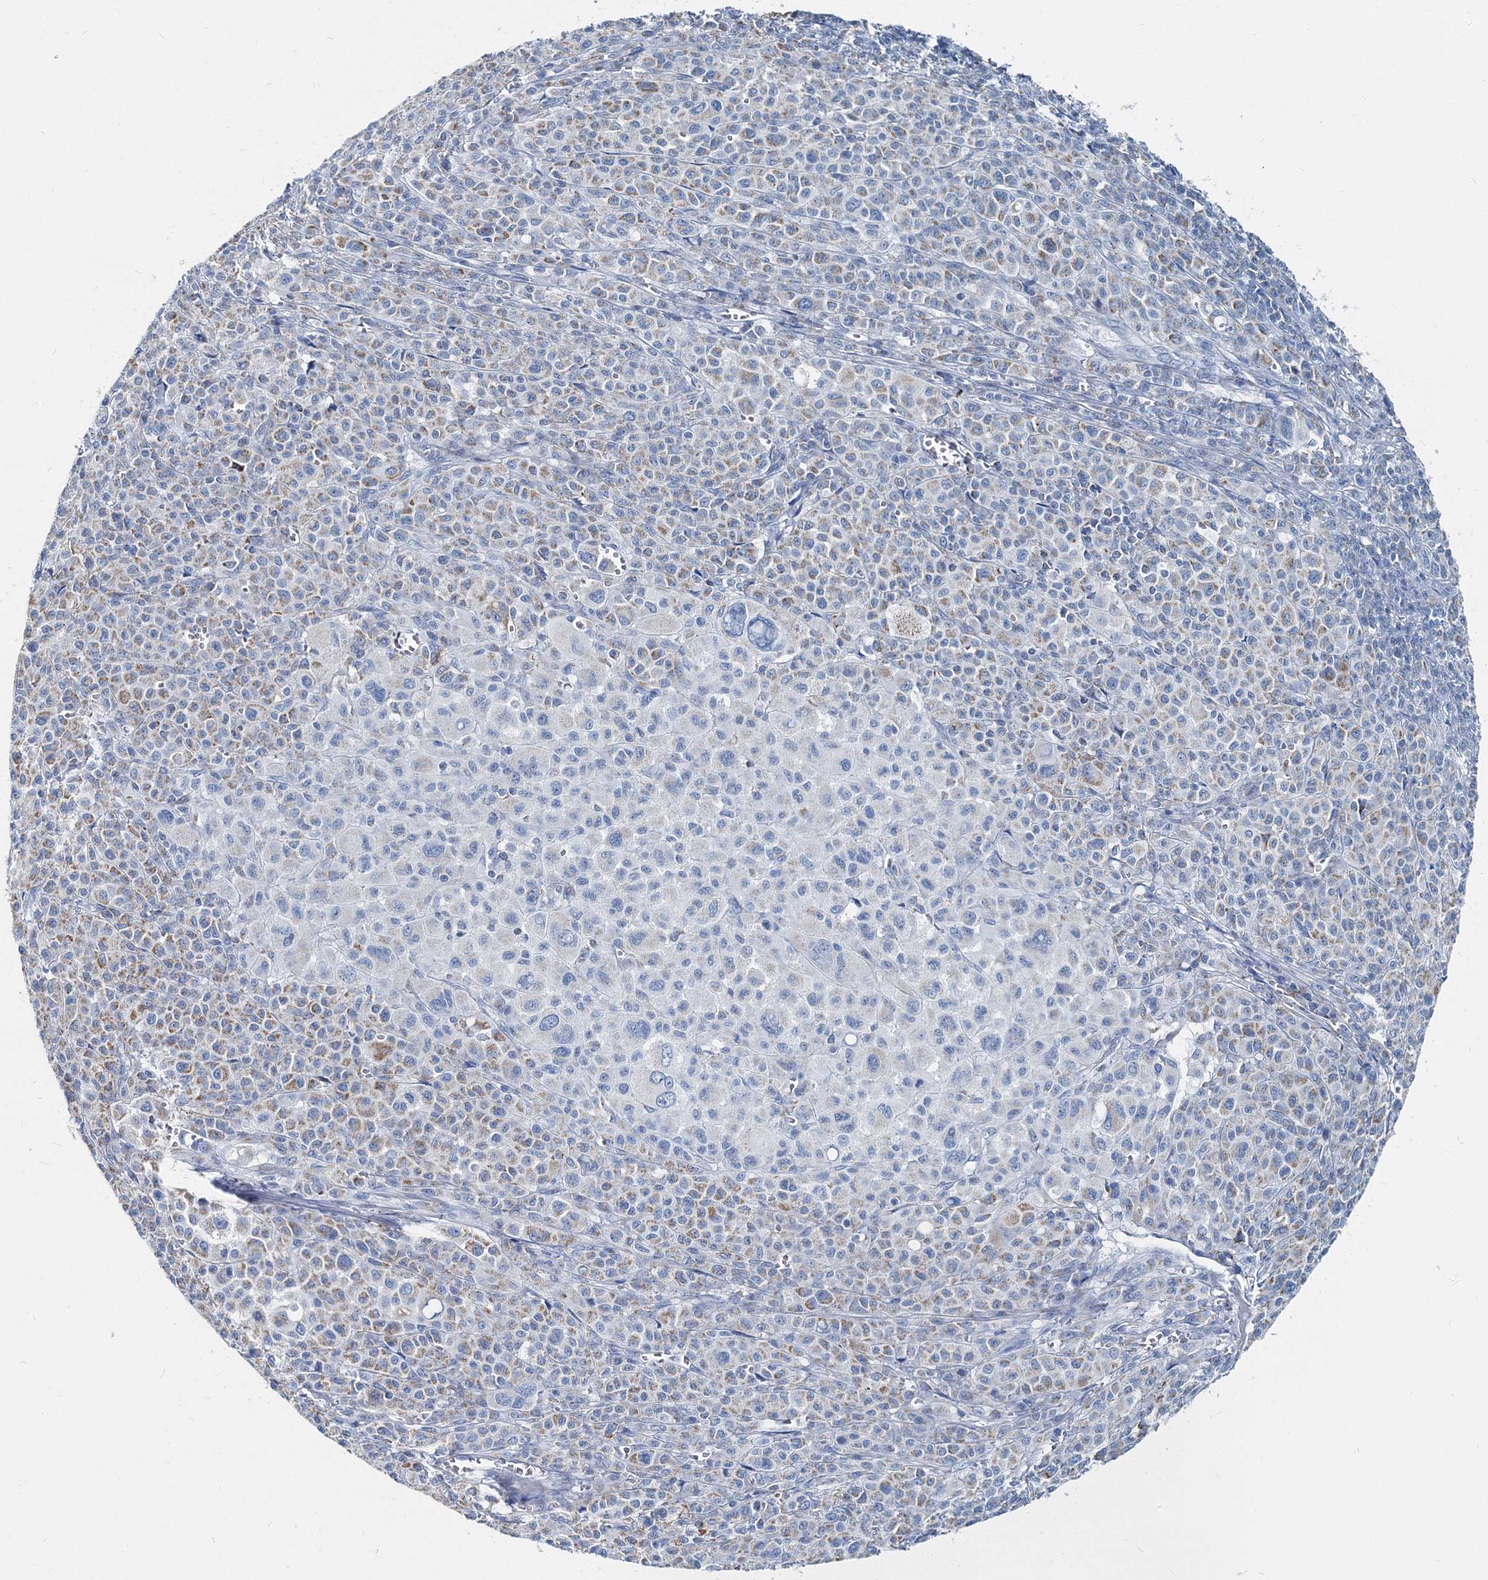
{"staining": {"intensity": "moderate", "quantity": "25%-75%", "location": "cytoplasmic/membranous"}, "tissue": "melanoma", "cell_type": "Tumor cells", "image_type": "cancer", "snomed": [{"axis": "morphology", "description": "Malignant melanoma, Metastatic site"}, {"axis": "topography", "description": "Skin"}], "caption": "This is a photomicrograph of immunohistochemistry (IHC) staining of melanoma, which shows moderate expression in the cytoplasmic/membranous of tumor cells.", "gene": "GABARAPL2", "patient": {"sex": "female", "age": 74}}